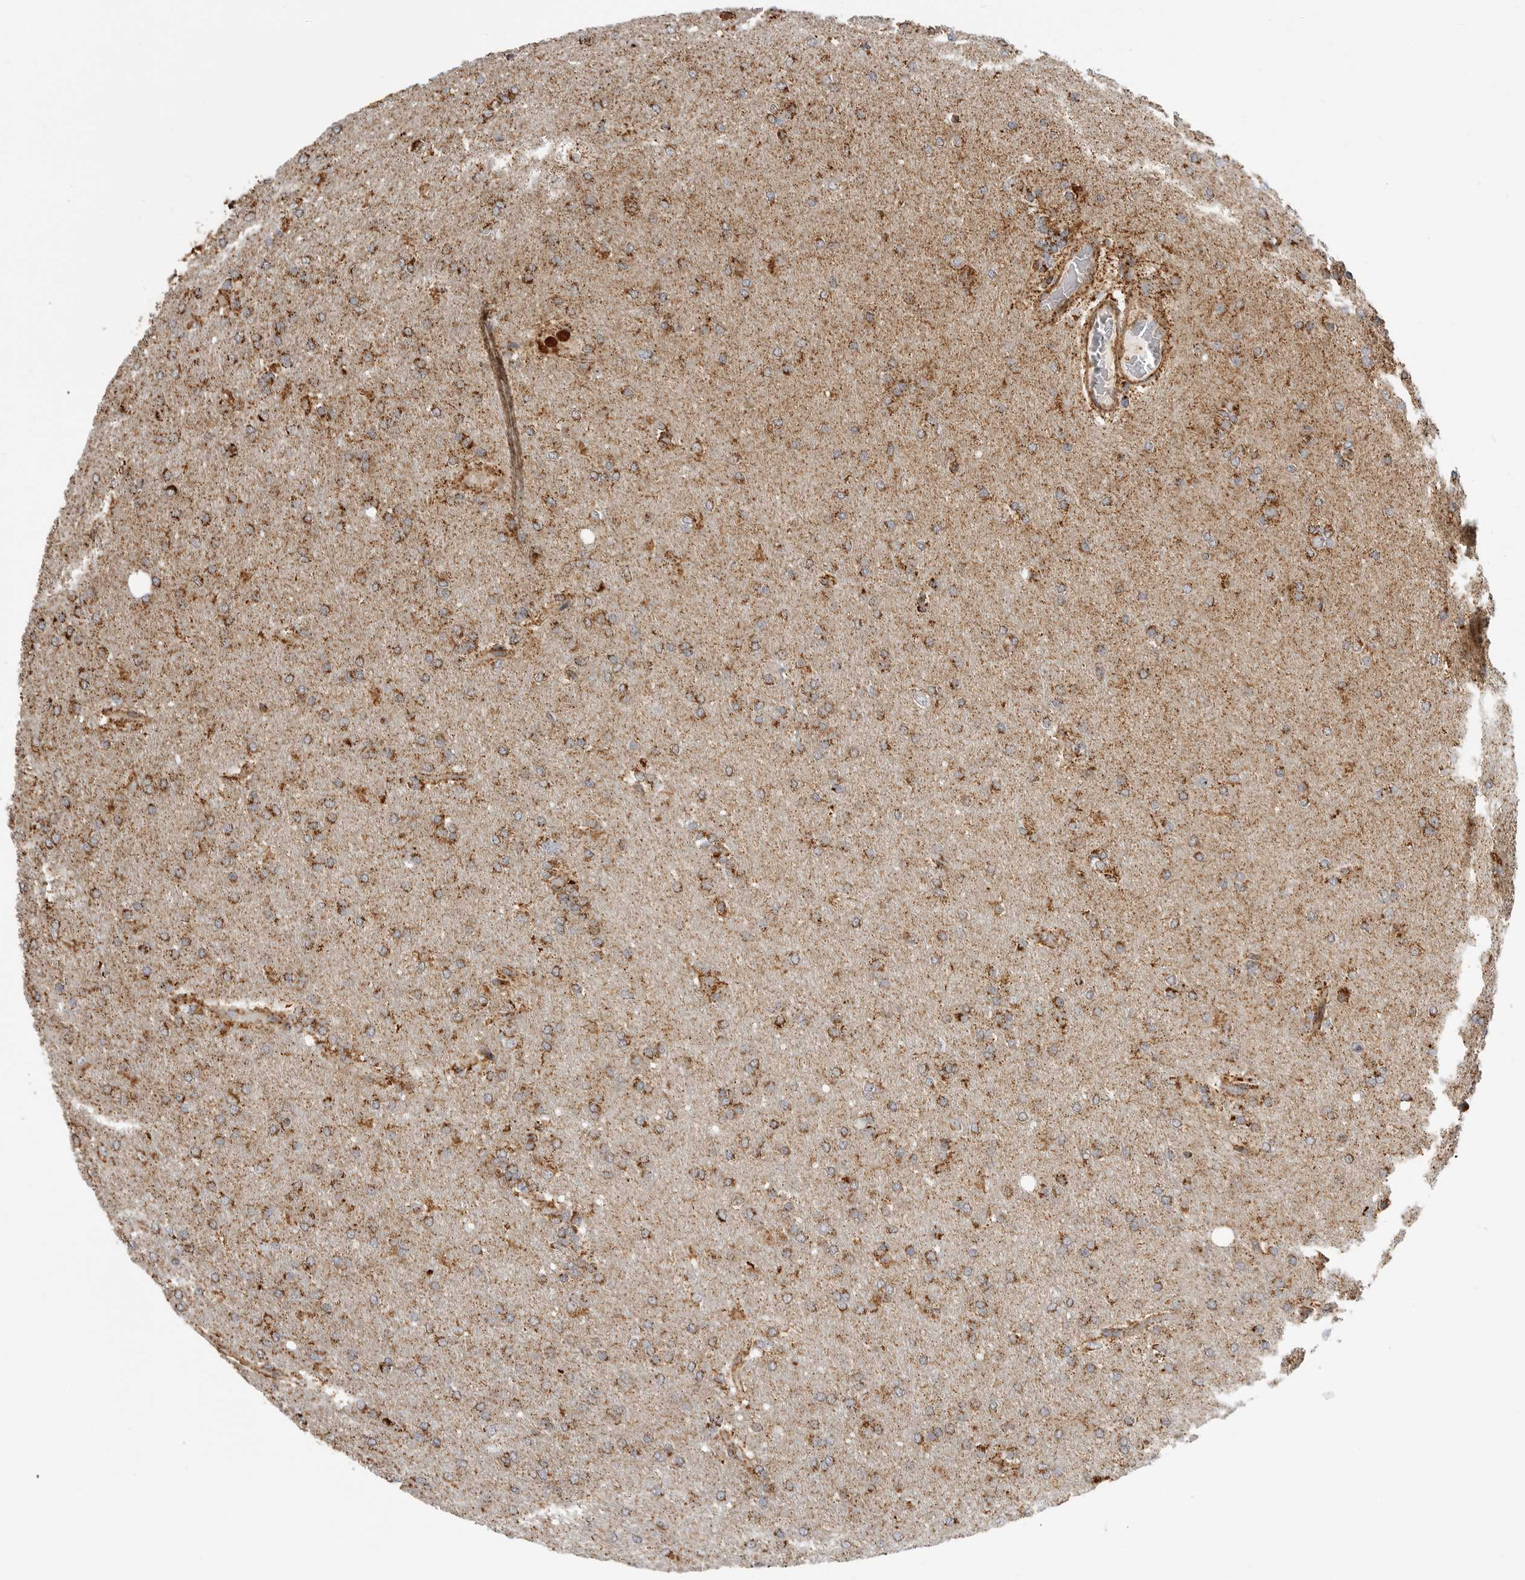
{"staining": {"intensity": "moderate", "quantity": ">75%", "location": "cytoplasmic/membranous"}, "tissue": "glioma", "cell_type": "Tumor cells", "image_type": "cancer", "snomed": [{"axis": "morphology", "description": "Glioma, malignant, High grade"}, {"axis": "topography", "description": "Cerebral cortex"}], "caption": "High-grade glioma (malignant) tissue exhibits moderate cytoplasmic/membranous expression in about >75% of tumor cells", "gene": "BMP2K", "patient": {"sex": "female", "age": 36}}